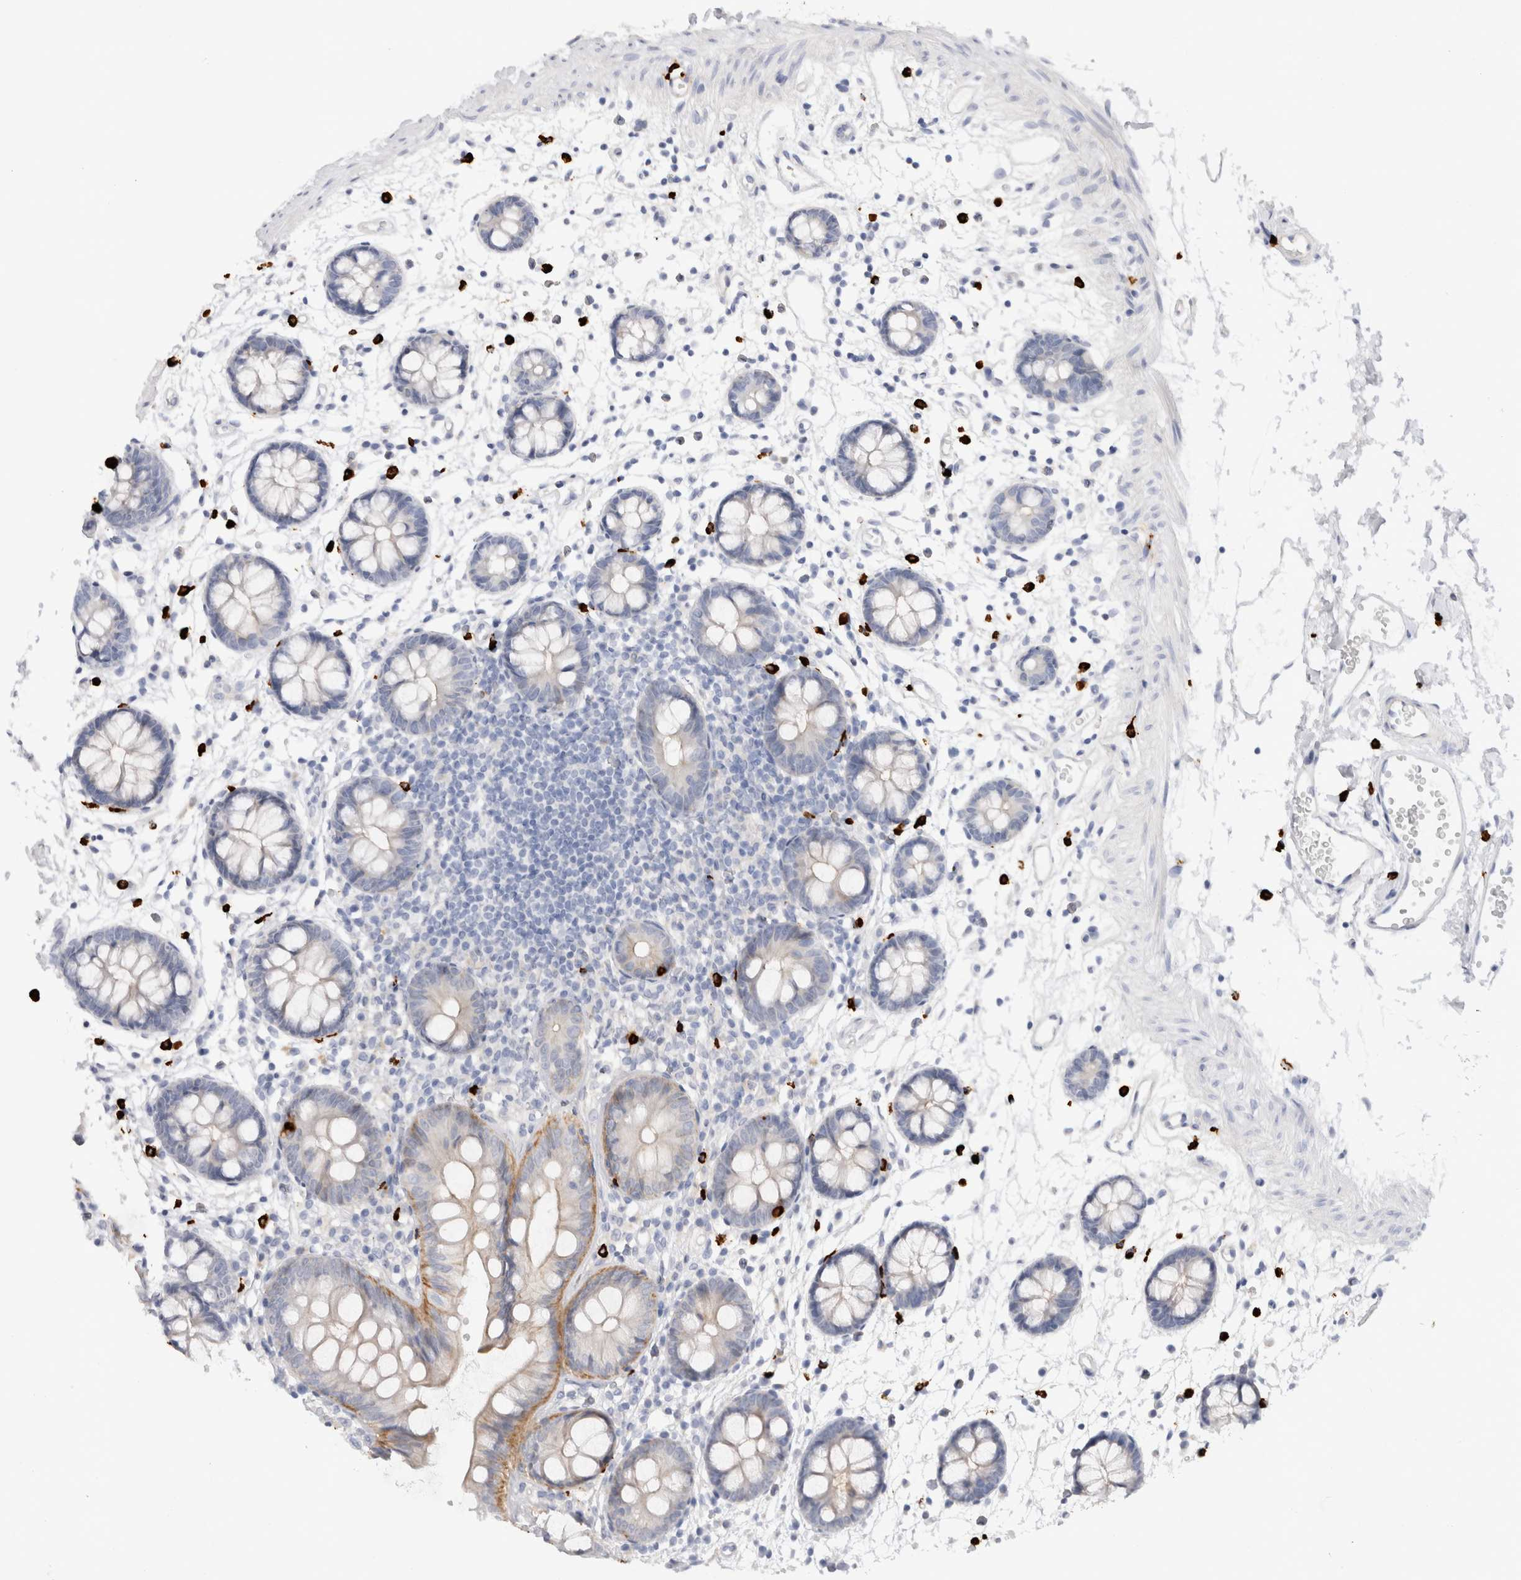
{"staining": {"intensity": "negative", "quantity": "none", "location": "none"}, "tissue": "colon", "cell_type": "Endothelial cells", "image_type": "normal", "snomed": [{"axis": "morphology", "description": "Normal tissue, NOS"}, {"axis": "topography", "description": "Colon"}], "caption": "Benign colon was stained to show a protein in brown. There is no significant positivity in endothelial cells. (IHC, brightfield microscopy, high magnification).", "gene": "SPINK2", "patient": {"sex": "male", "age": 56}}